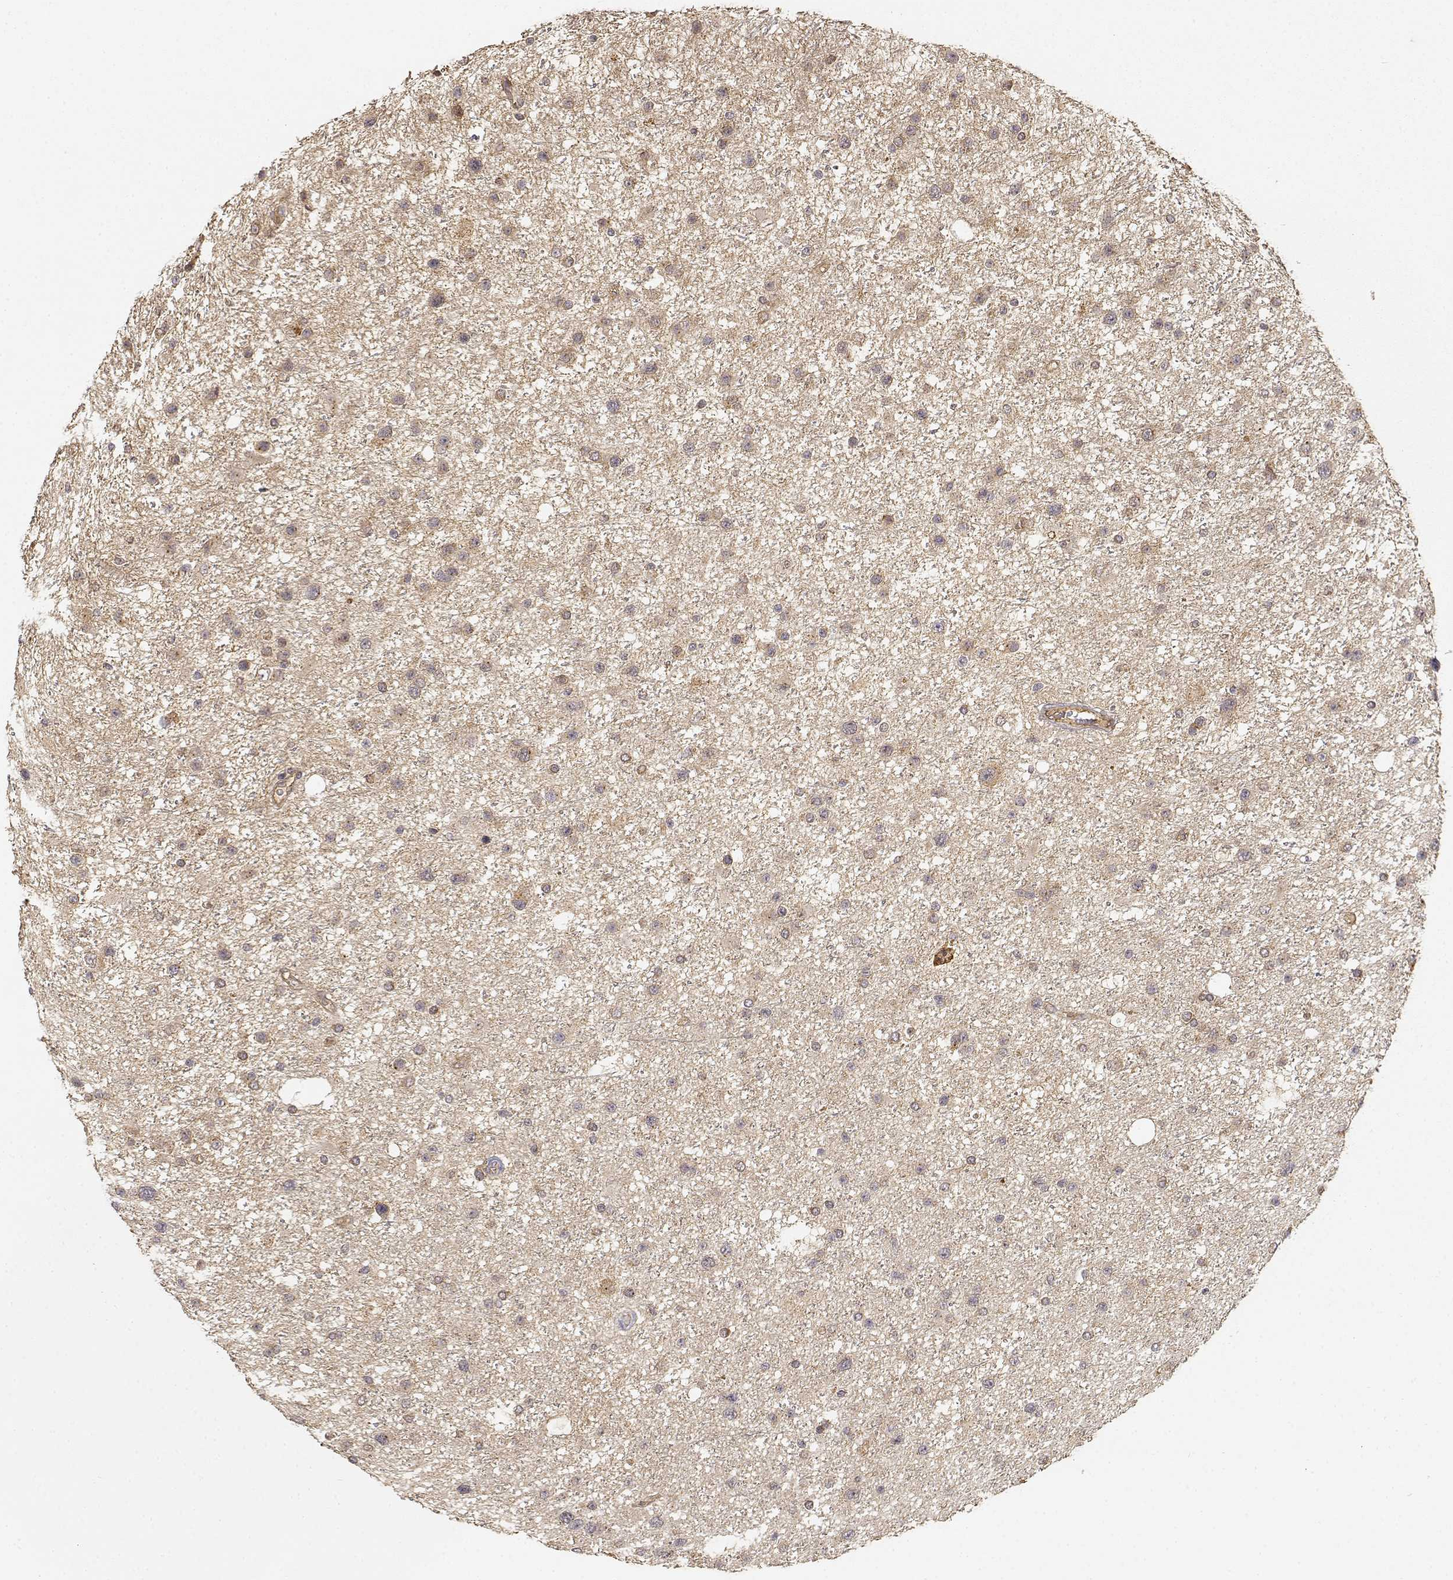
{"staining": {"intensity": "weak", "quantity": ">75%", "location": "cytoplasmic/membranous"}, "tissue": "glioma", "cell_type": "Tumor cells", "image_type": "cancer", "snomed": [{"axis": "morphology", "description": "Glioma, malignant, Low grade"}, {"axis": "topography", "description": "Brain"}], "caption": "IHC histopathology image of neoplastic tissue: glioma stained using immunohistochemistry exhibits low levels of weak protein expression localized specifically in the cytoplasmic/membranous of tumor cells, appearing as a cytoplasmic/membranous brown color.", "gene": "CDK5RAP2", "patient": {"sex": "female", "age": 32}}